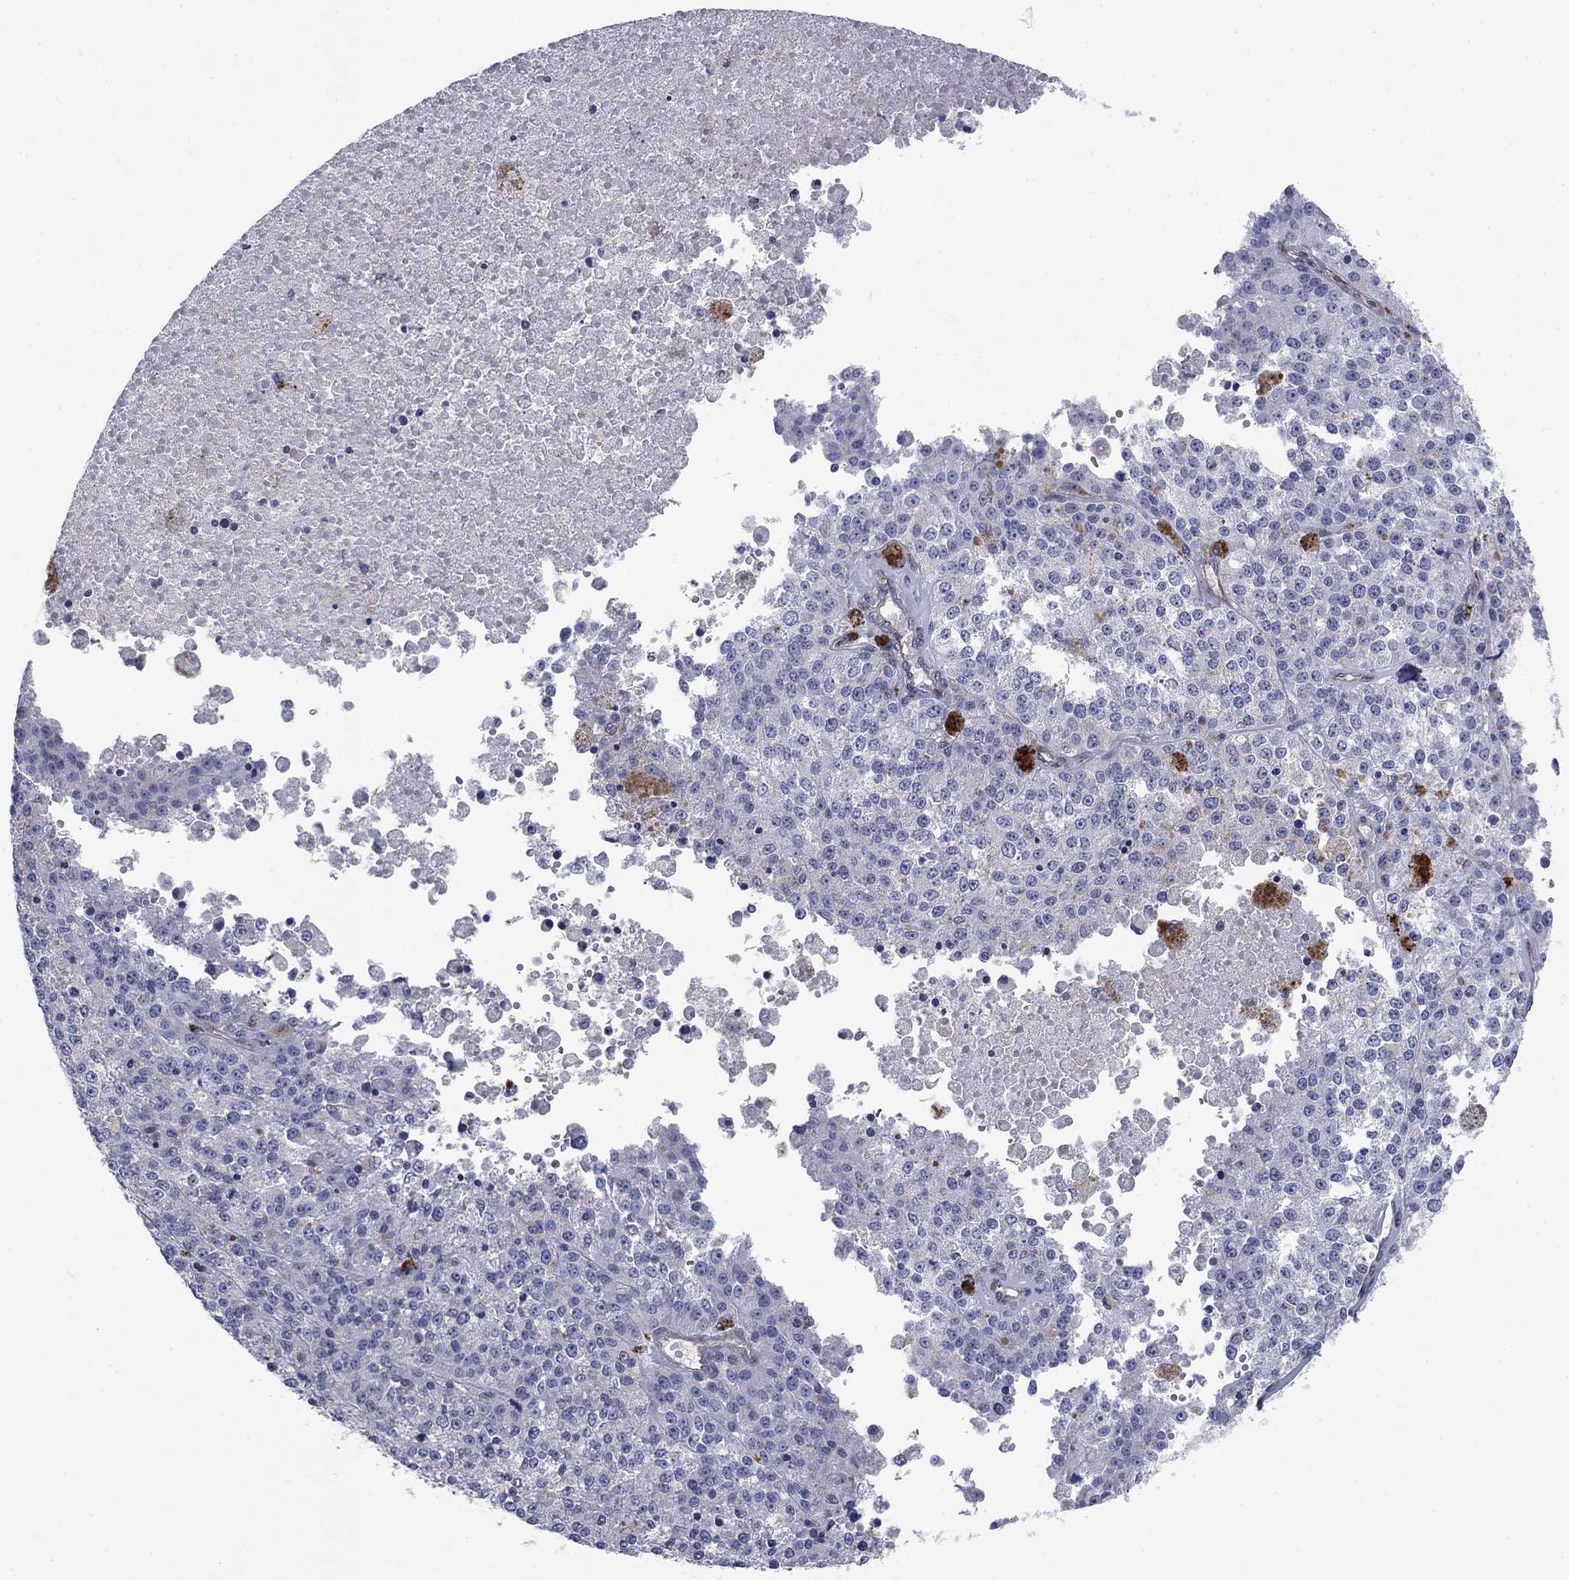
{"staining": {"intensity": "negative", "quantity": "none", "location": "none"}, "tissue": "melanoma", "cell_type": "Tumor cells", "image_type": "cancer", "snomed": [{"axis": "morphology", "description": "Malignant melanoma, Metastatic site"}, {"axis": "topography", "description": "Lymph node"}], "caption": "Histopathology image shows no protein positivity in tumor cells of malignant melanoma (metastatic site) tissue.", "gene": "PSD4", "patient": {"sex": "female", "age": 64}}